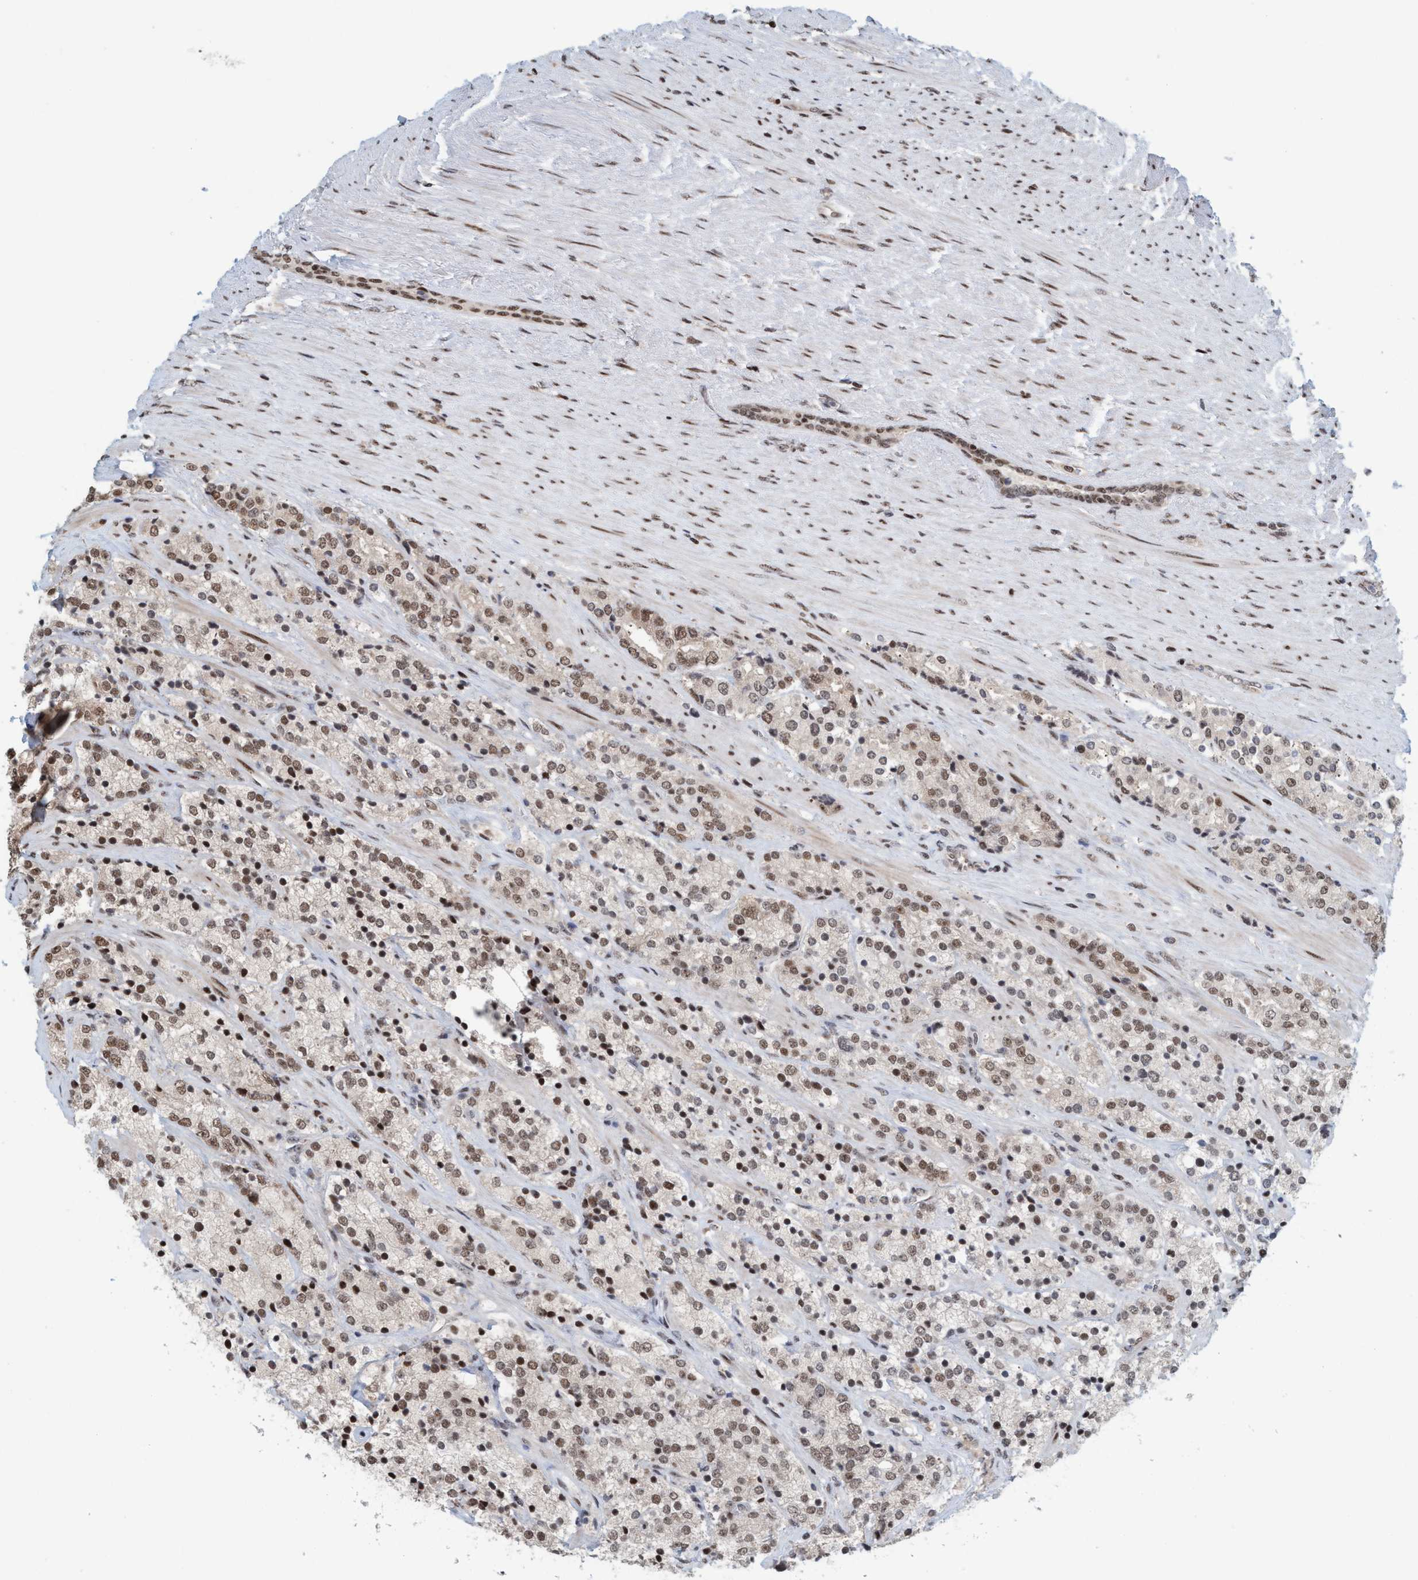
{"staining": {"intensity": "moderate", "quantity": ">75%", "location": "nuclear"}, "tissue": "prostate cancer", "cell_type": "Tumor cells", "image_type": "cancer", "snomed": [{"axis": "morphology", "description": "Adenocarcinoma, High grade"}, {"axis": "topography", "description": "Prostate"}], "caption": "Tumor cells exhibit medium levels of moderate nuclear positivity in approximately >75% of cells in high-grade adenocarcinoma (prostate). Using DAB (3,3'-diaminobenzidine) (brown) and hematoxylin (blue) stains, captured at high magnification using brightfield microscopy.", "gene": "SMCR8", "patient": {"sex": "male", "age": 71}}